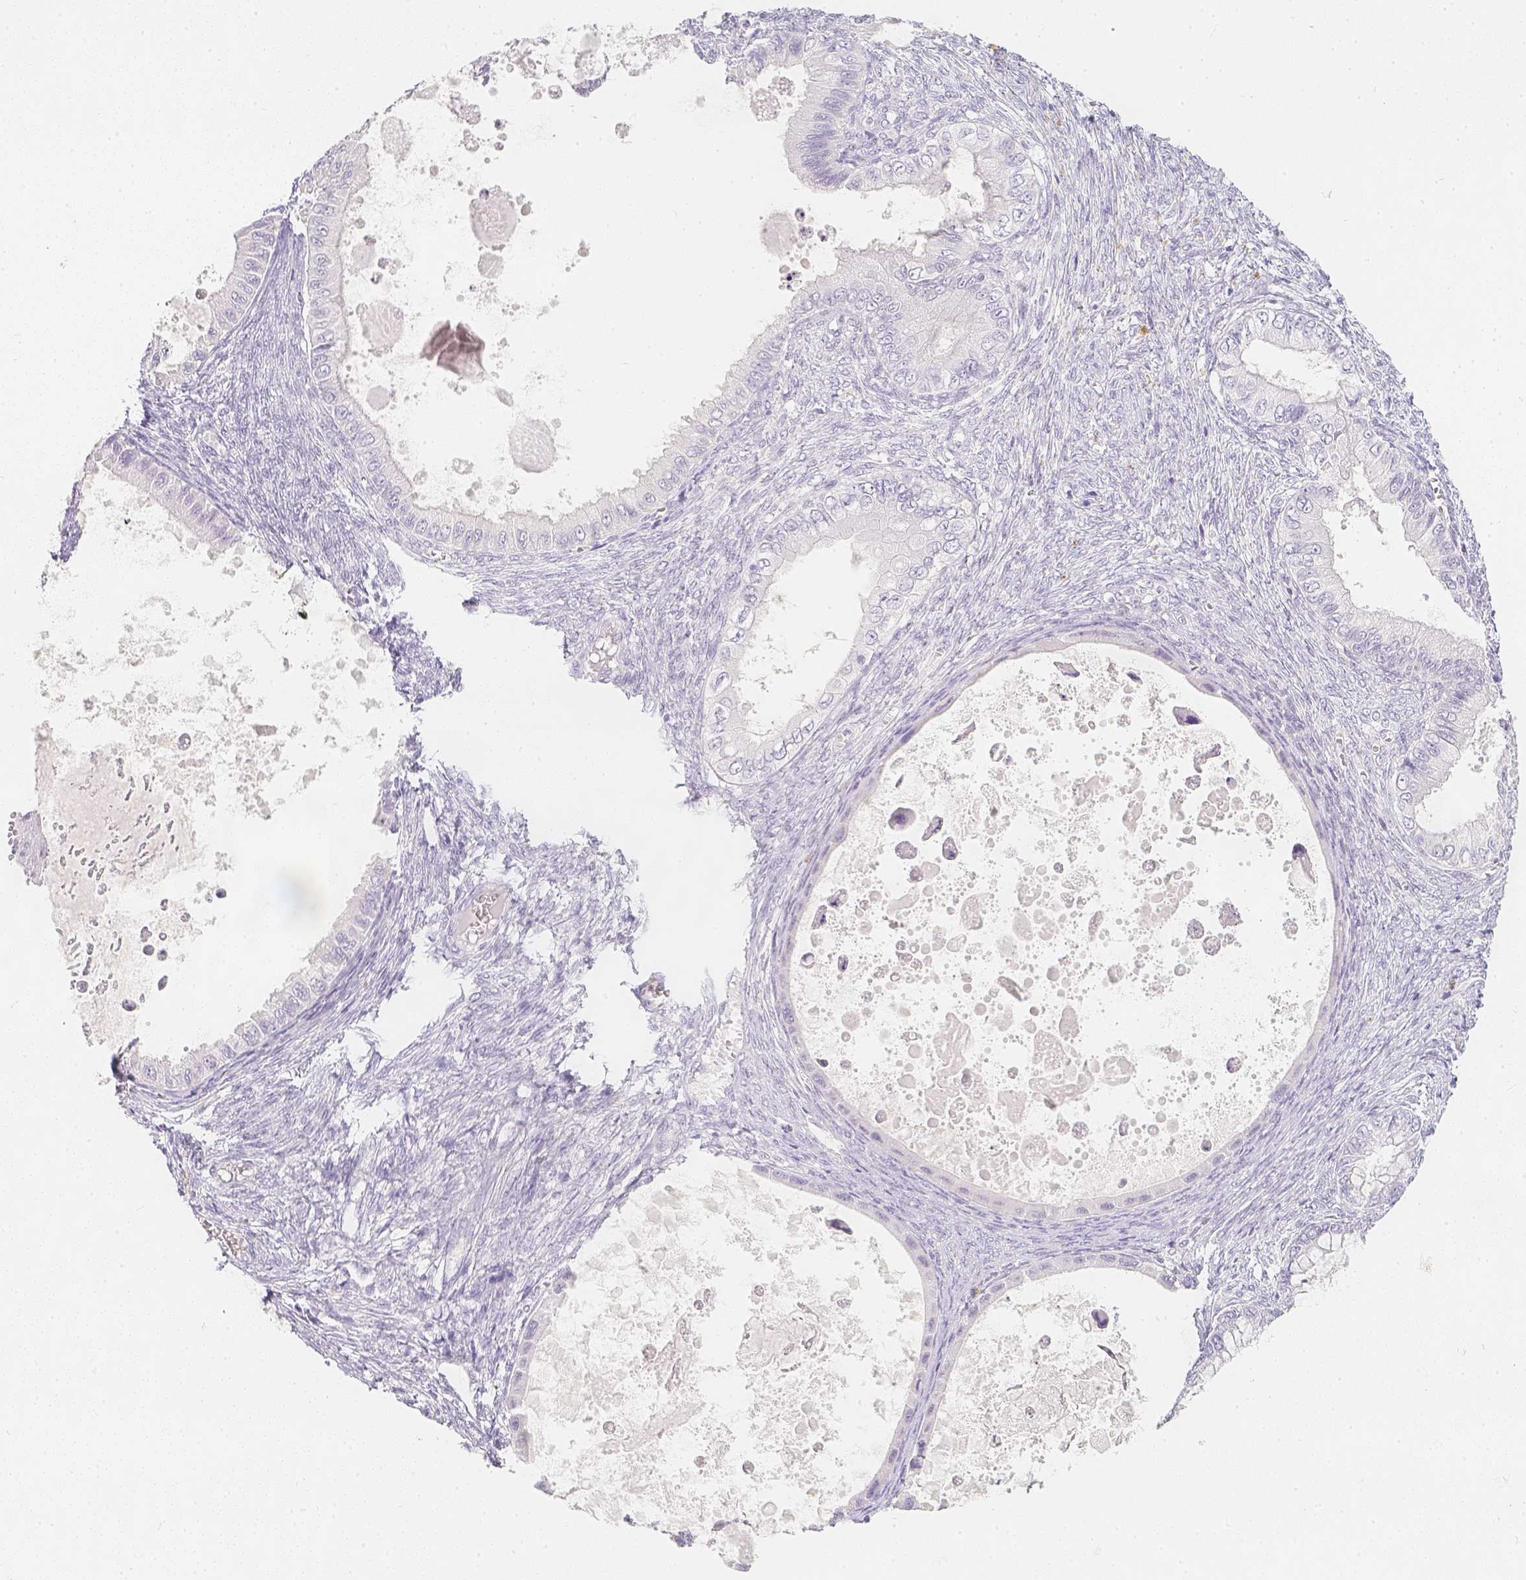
{"staining": {"intensity": "negative", "quantity": "none", "location": "none"}, "tissue": "ovarian cancer", "cell_type": "Tumor cells", "image_type": "cancer", "snomed": [{"axis": "morphology", "description": "Cystadenocarcinoma, mucinous, NOS"}, {"axis": "topography", "description": "Ovary"}], "caption": "A high-resolution histopathology image shows immunohistochemistry staining of ovarian cancer (mucinous cystadenocarcinoma), which shows no significant expression in tumor cells. (Stains: DAB immunohistochemistry (IHC) with hematoxylin counter stain, Microscopy: brightfield microscopy at high magnification).", "gene": "SLC18A1", "patient": {"sex": "female", "age": 64}}